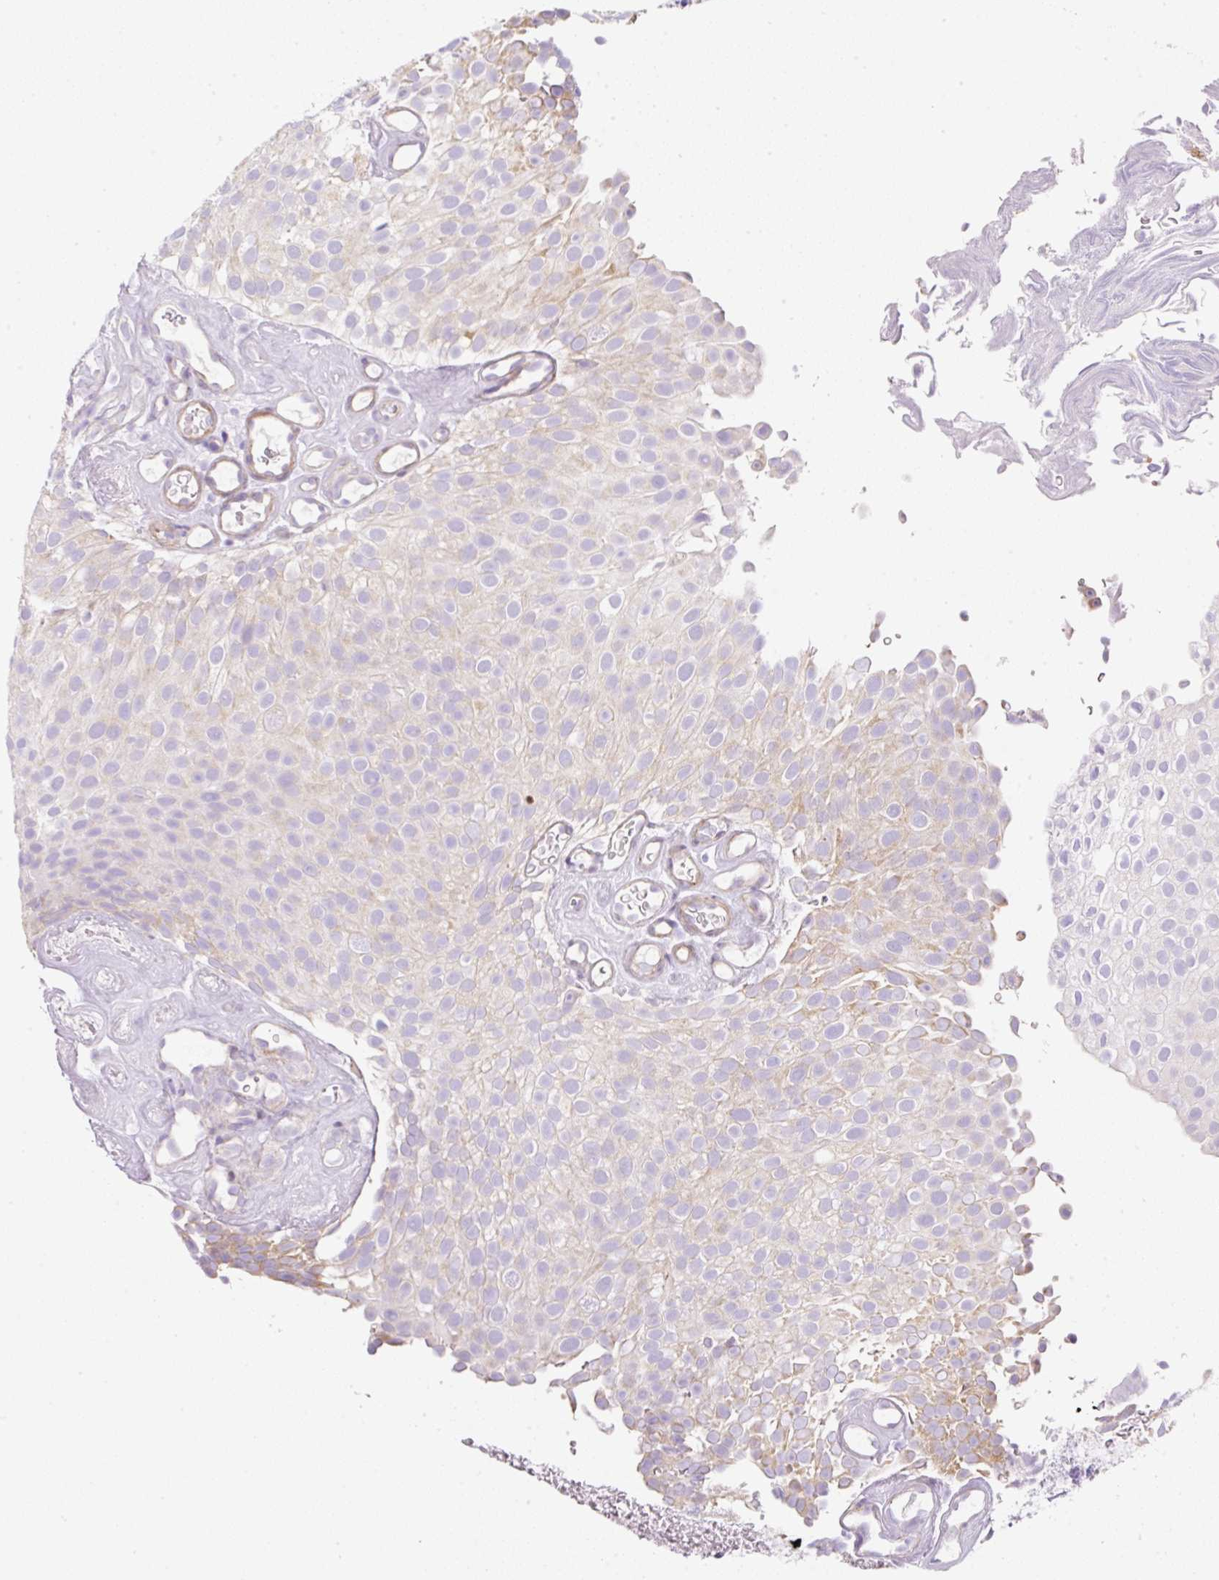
{"staining": {"intensity": "weak", "quantity": "<25%", "location": "cytoplasmic/membranous"}, "tissue": "urothelial cancer", "cell_type": "Tumor cells", "image_type": "cancer", "snomed": [{"axis": "morphology", "description": "Urothelial carcinoma, Low grade"}, {"axis": "topography", "description": "Urinary bladder"}], "caption": "Immunohistochemical staining of low-grade urothelial carcinoma displays no significant expression in tumor cells. (Stains: DAB (3,3'-diaminobenzidine) IHC with hematoxylin counter stain, Microscopy: brightfield microscopy at high magnification).", "gene": "ERAP2", "patient": {"sex": "male", "age": 78}}